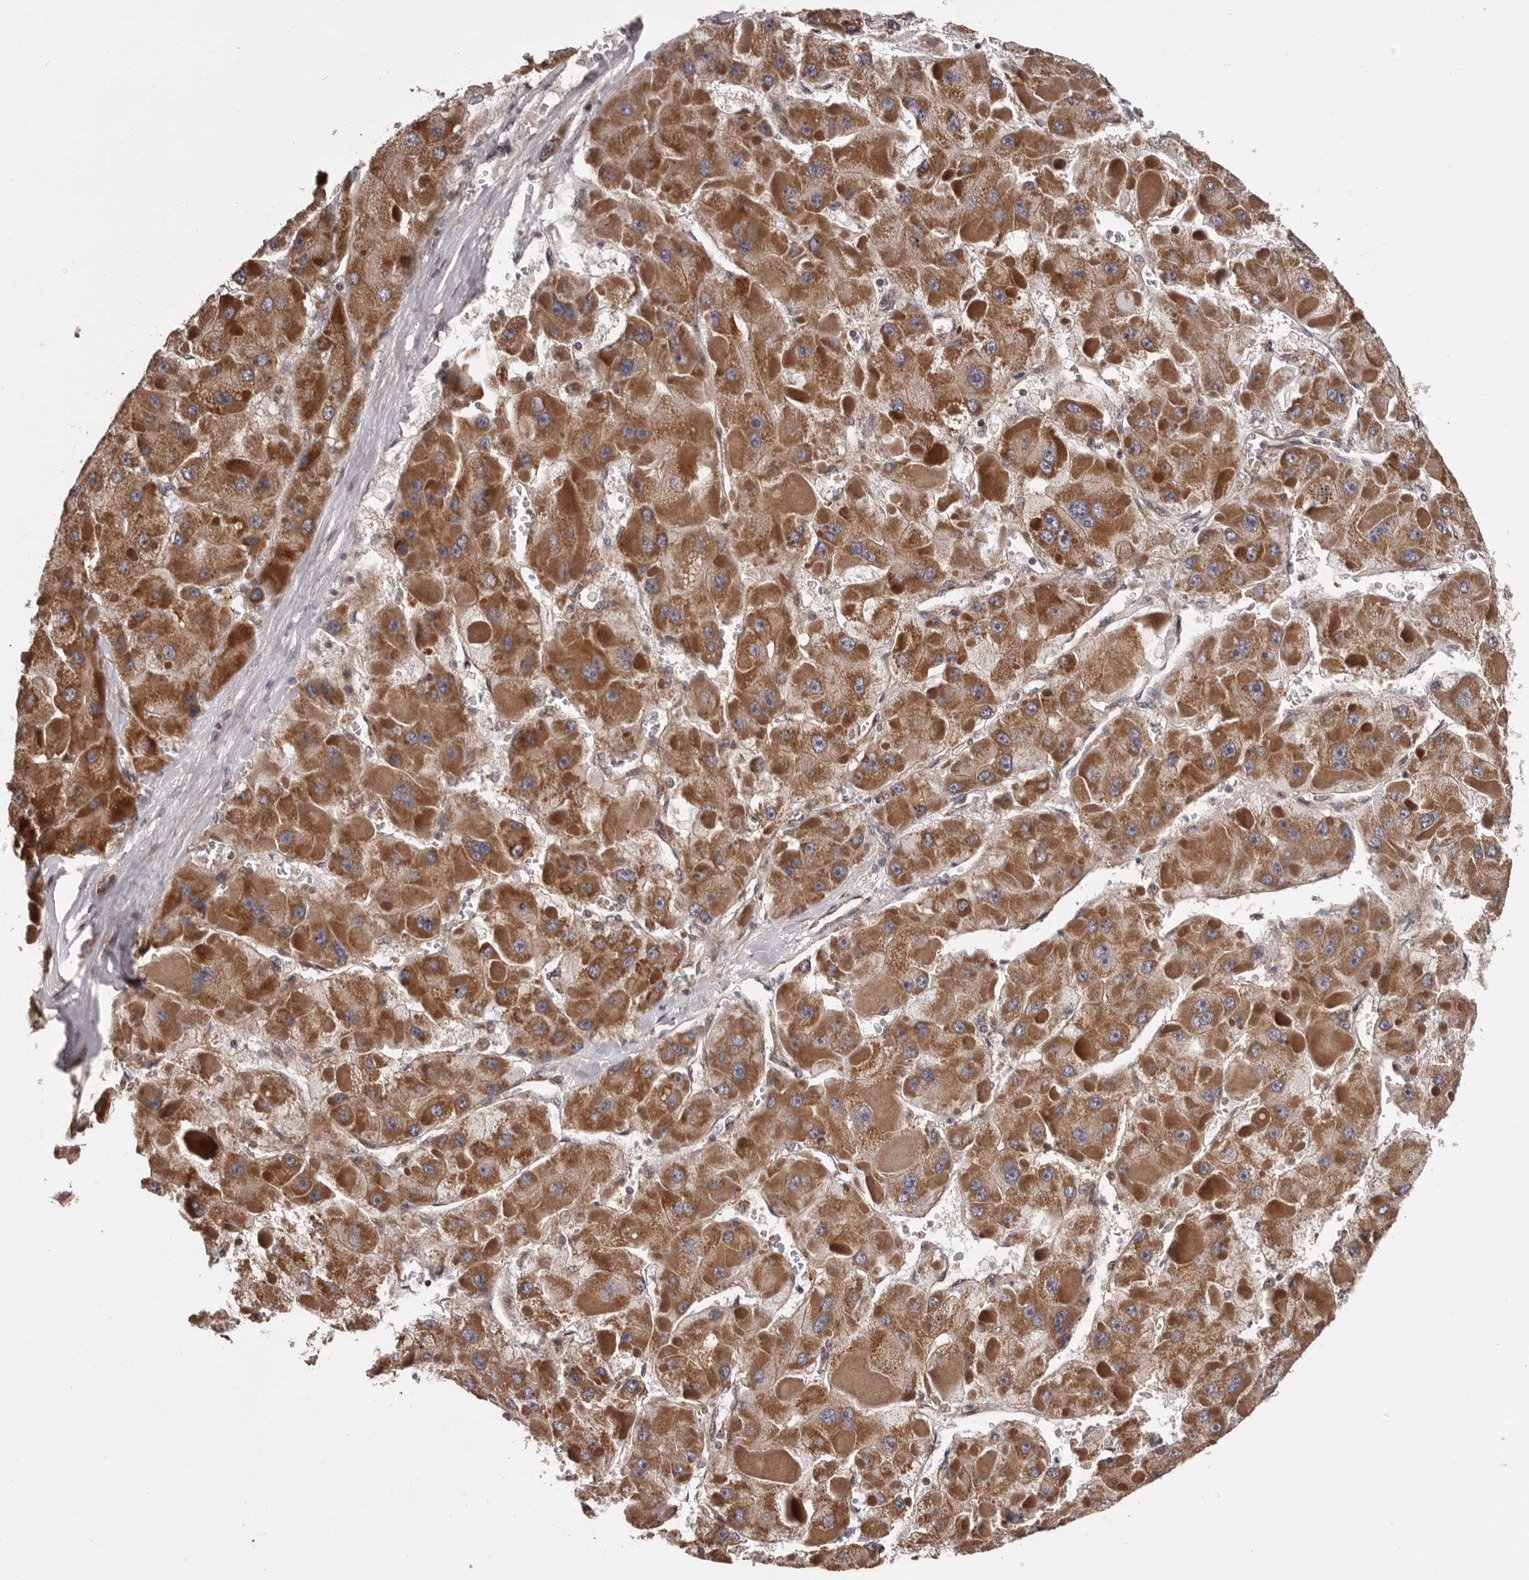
{"staining": {"intensity": "moderate", "quantity": ">75%", "location": "cytoplasmic/membranous"}, "tissue": "liver cancer", "cell_type": "Tumor cells", "image_type": "cancer", "snomed": [{"axis": "morphology", "description": "Carcinoma, Hepatocellular, NOS"}, {"axis": "topography", "description": "Liver"}], "caption": "Human liver hepatocellular carcinoma stained for a protein (brown) demonstrates moderate cytoplasmic/membranous positive positivity in approximately >75% of tumor cells.", "gene": "VPS37A", "patient": {"sex": "female", "age": 73}}